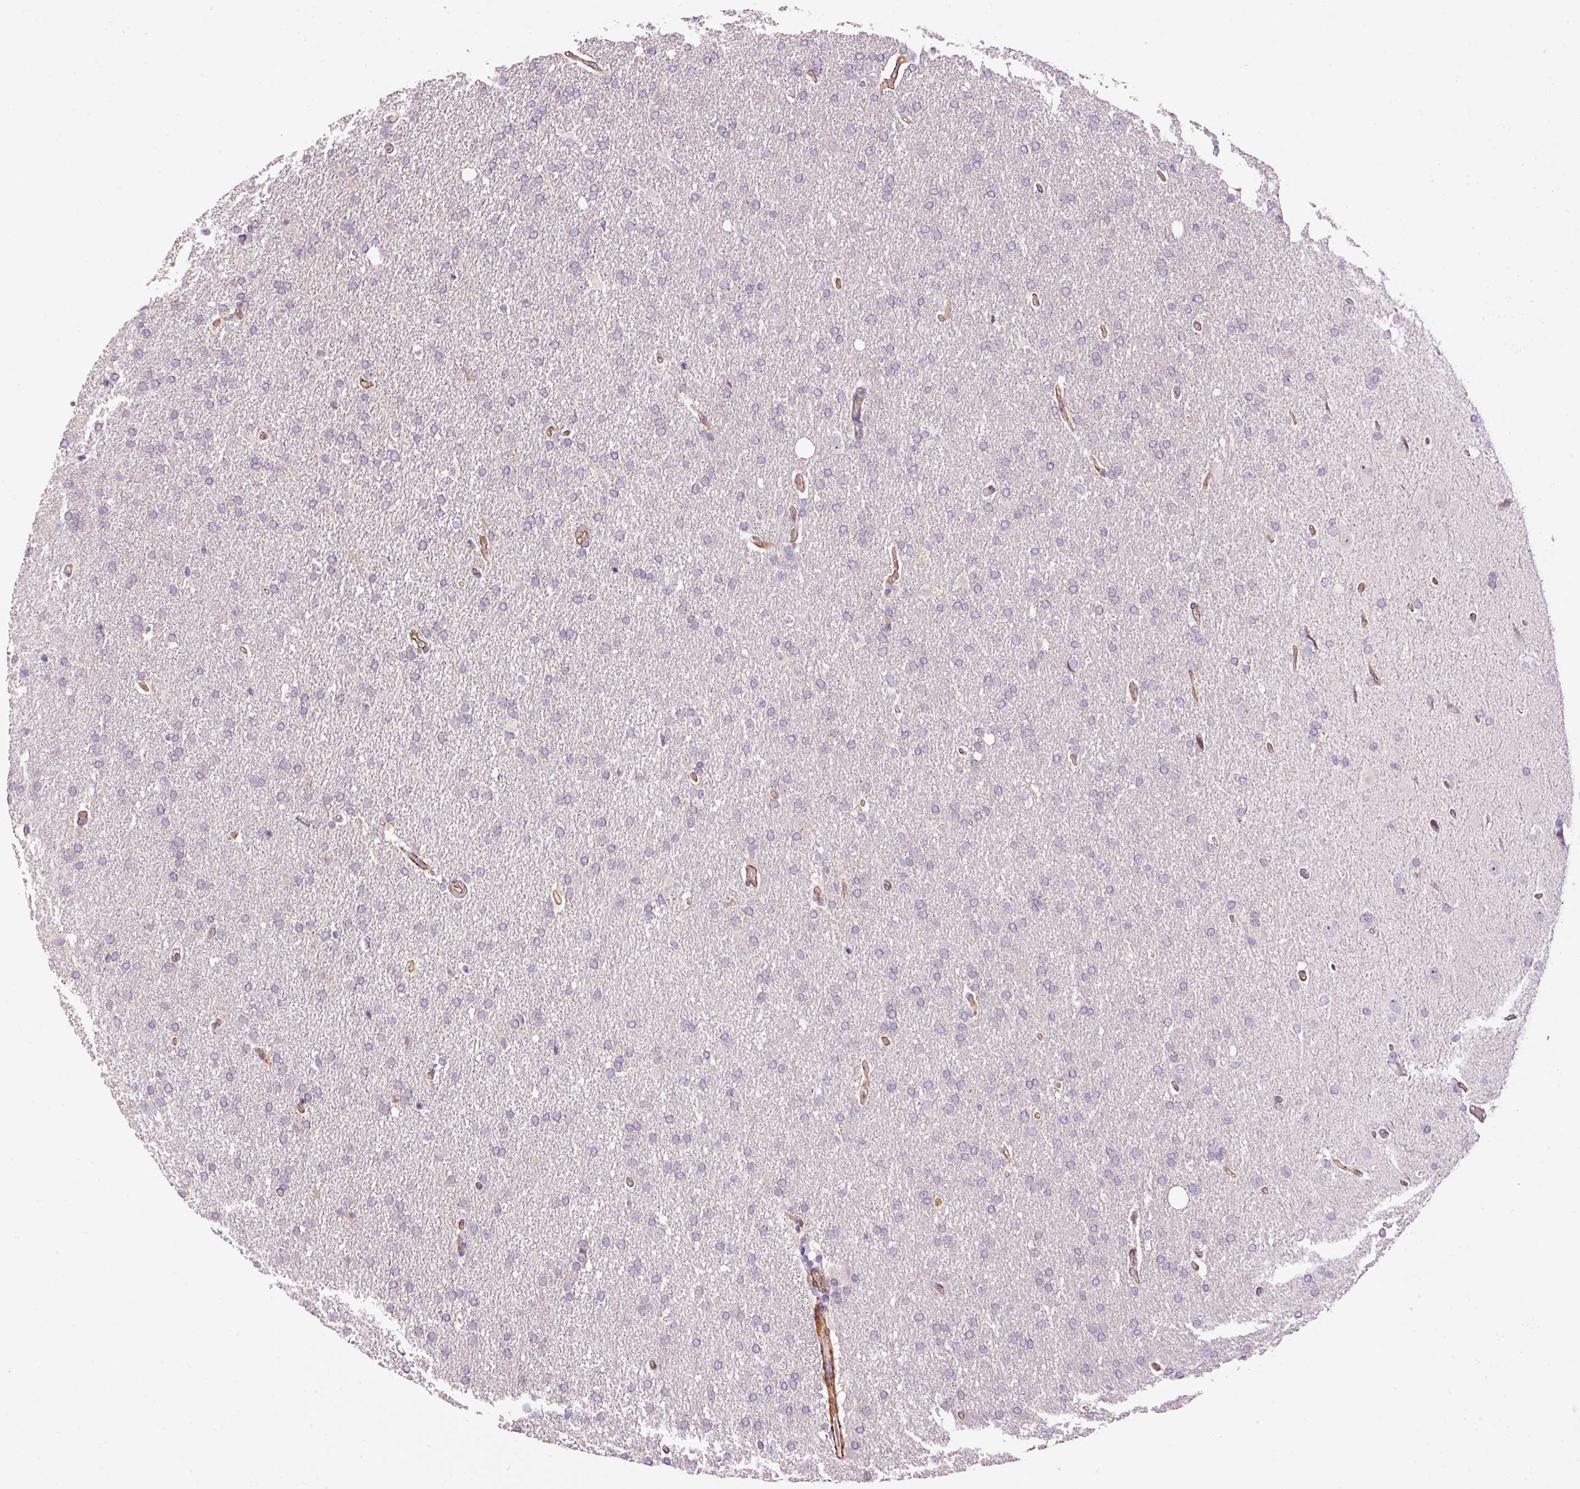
{"staining": {"intensity": "negative", "quantity": "none", "location": "none"}, "tissue": "glioma", "cell_type": "Tumor cells", "image_type": "cancer", "snomed": [{"axis": "morphology", "description": "Glioma, malignant, High grade"}, {"axis": "topography", "description": "Brain"}], "caption": "This is an IHC histopathology image of glioma. There is no staining in tumor cells.", "gene": "ANKRD20A1", "patient": {"sex": "male", "age": 72}}